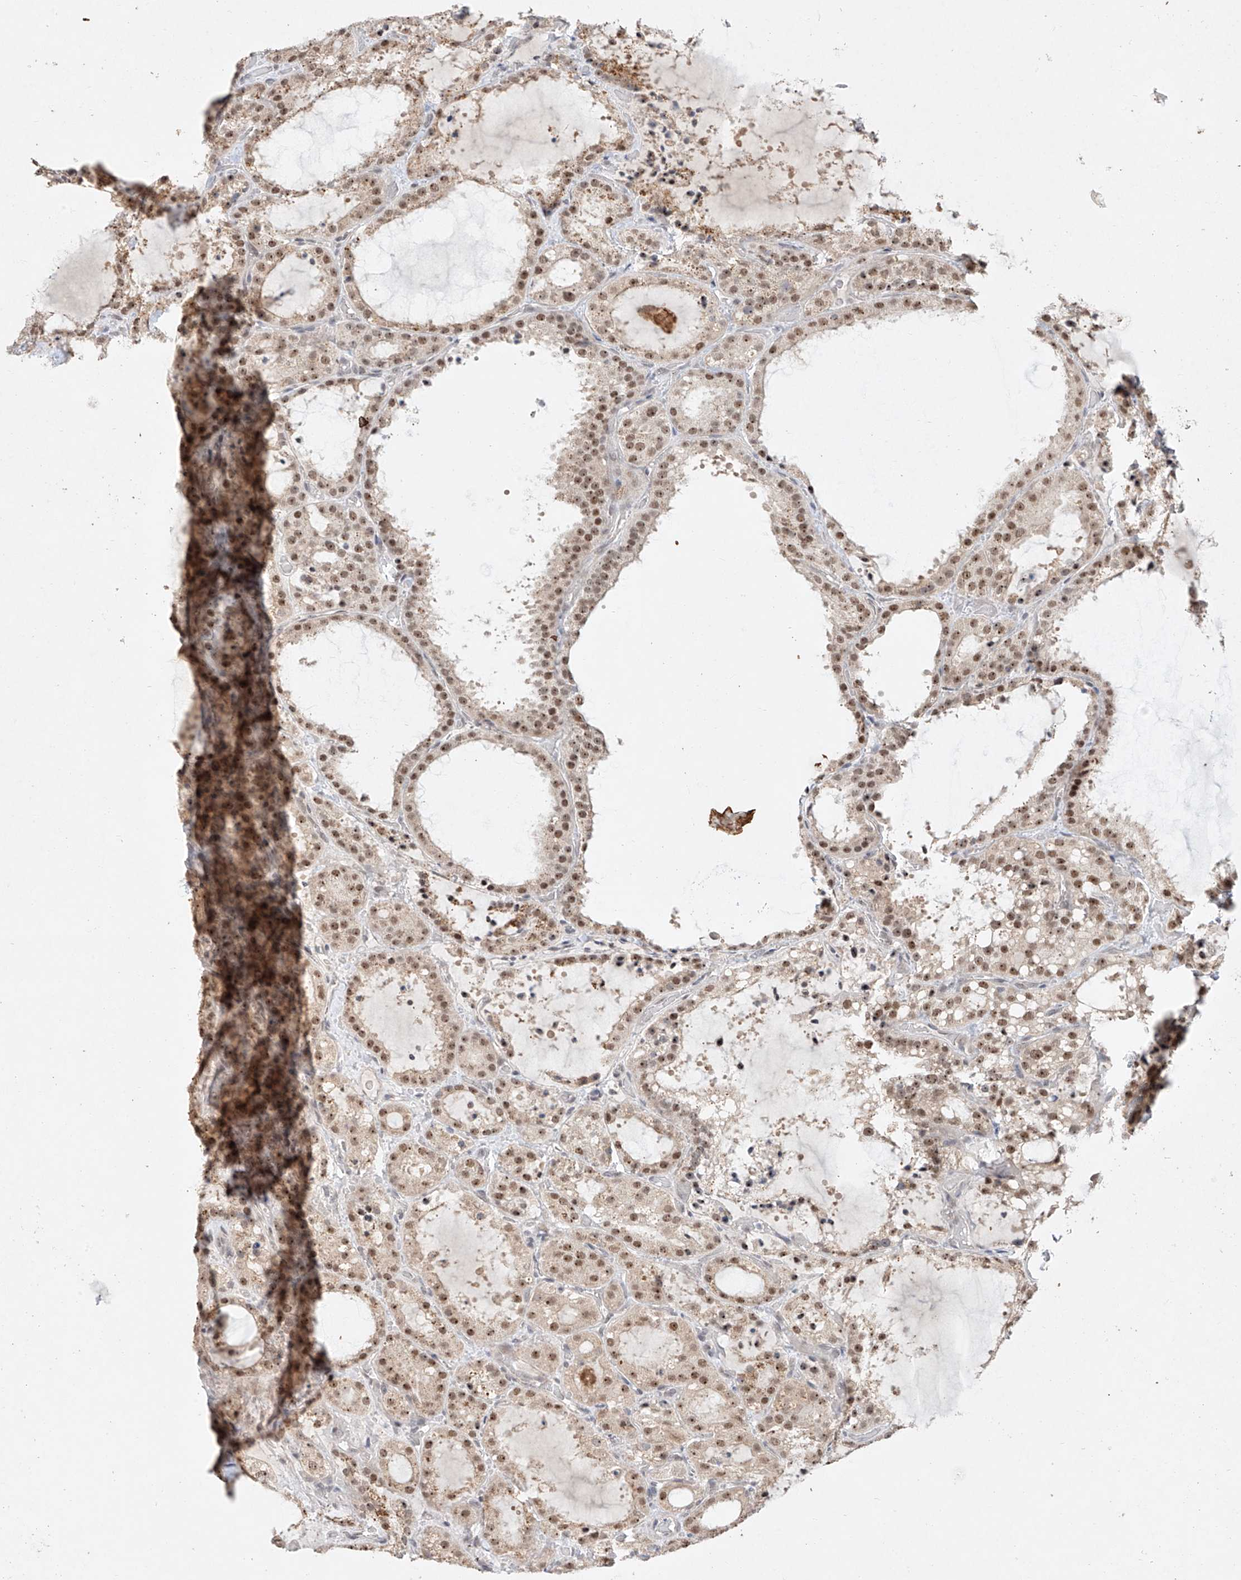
{"staining": {"intensity": "moderate", "quantity": ">75%", "location": "nuclear"}, "tissue": "thyroid cancer", "cell_type": "Tumor cells", "image_type": "cancer", "snomed": [{"axis": "morphology", "description": "Papillary adenocarcinoma, NOS"}, {"axis": "topography", "description": "Thyroid gland"}], "caption": "IHC staining of papillary adenocarcinoma (thyroid), which demonstrates medium levels of moderate nuclear staining in about >75% of tumor cells indicating moderate nuclear protein positivity. The staining was performed using DAB (3,3'-diaminobenzidine) (brown) for protein detection and nuclei were counterstained in hematoxylin (blue).", "gene": "TASP1", "patient": {"sex": "male", "age": 77}}